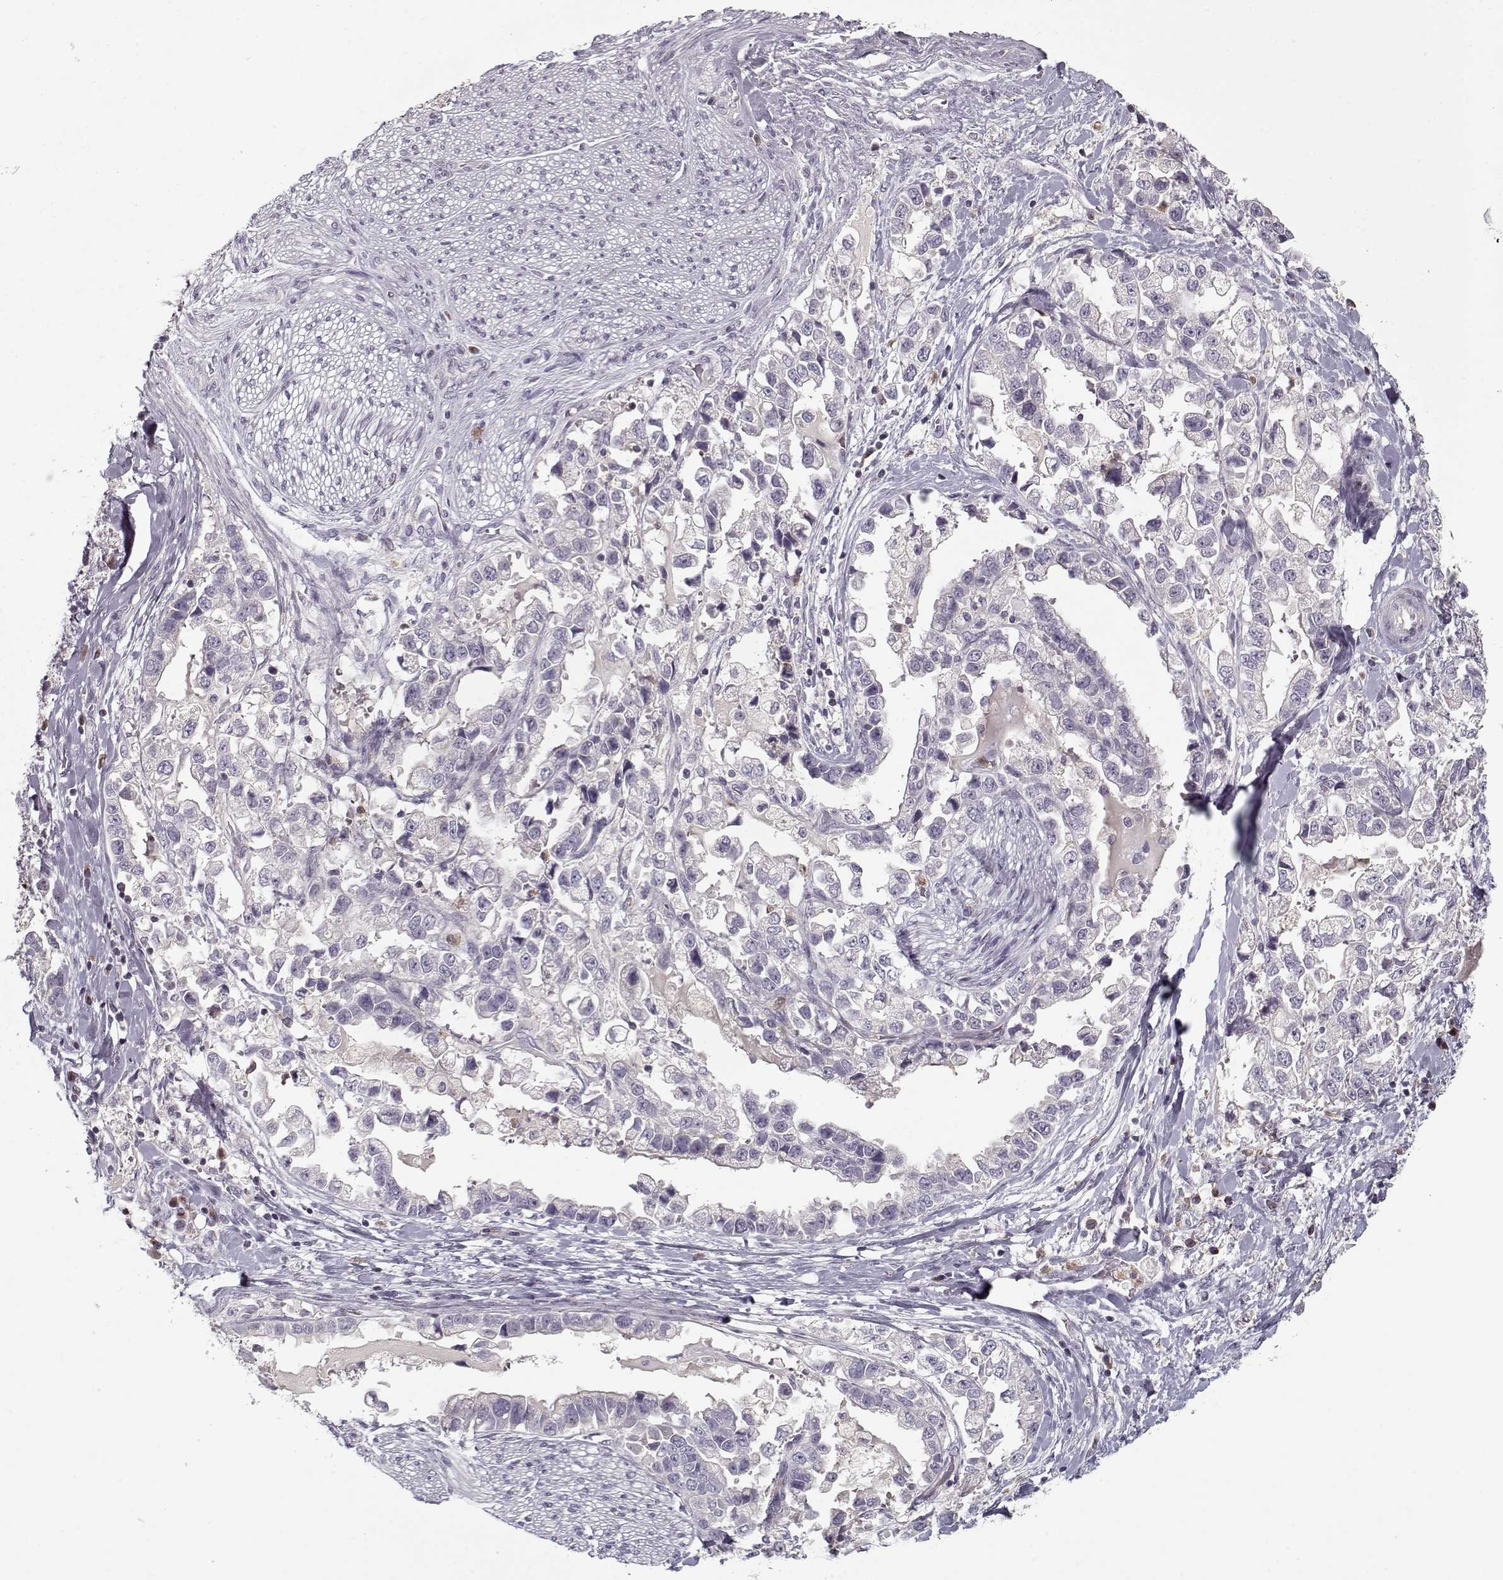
{"staining": {"intensity": "negative", "quantity": "none", "location": "none"}, "tissue": "stomach cancer", "cell_type": "Tumor cells", "image_type": "cancer", "snomed": [{"axis": "morphology", "description": "Adenocarcinoma, NOS"}, {"axis": "topography", "description": "Stomach"}], "caption": "IHC of human stomach cancer (adenocarcinoma) shows no positivity in tumor cells.", "gene": "UNC13D", "patient": {"sex": "male", "age": 59}}